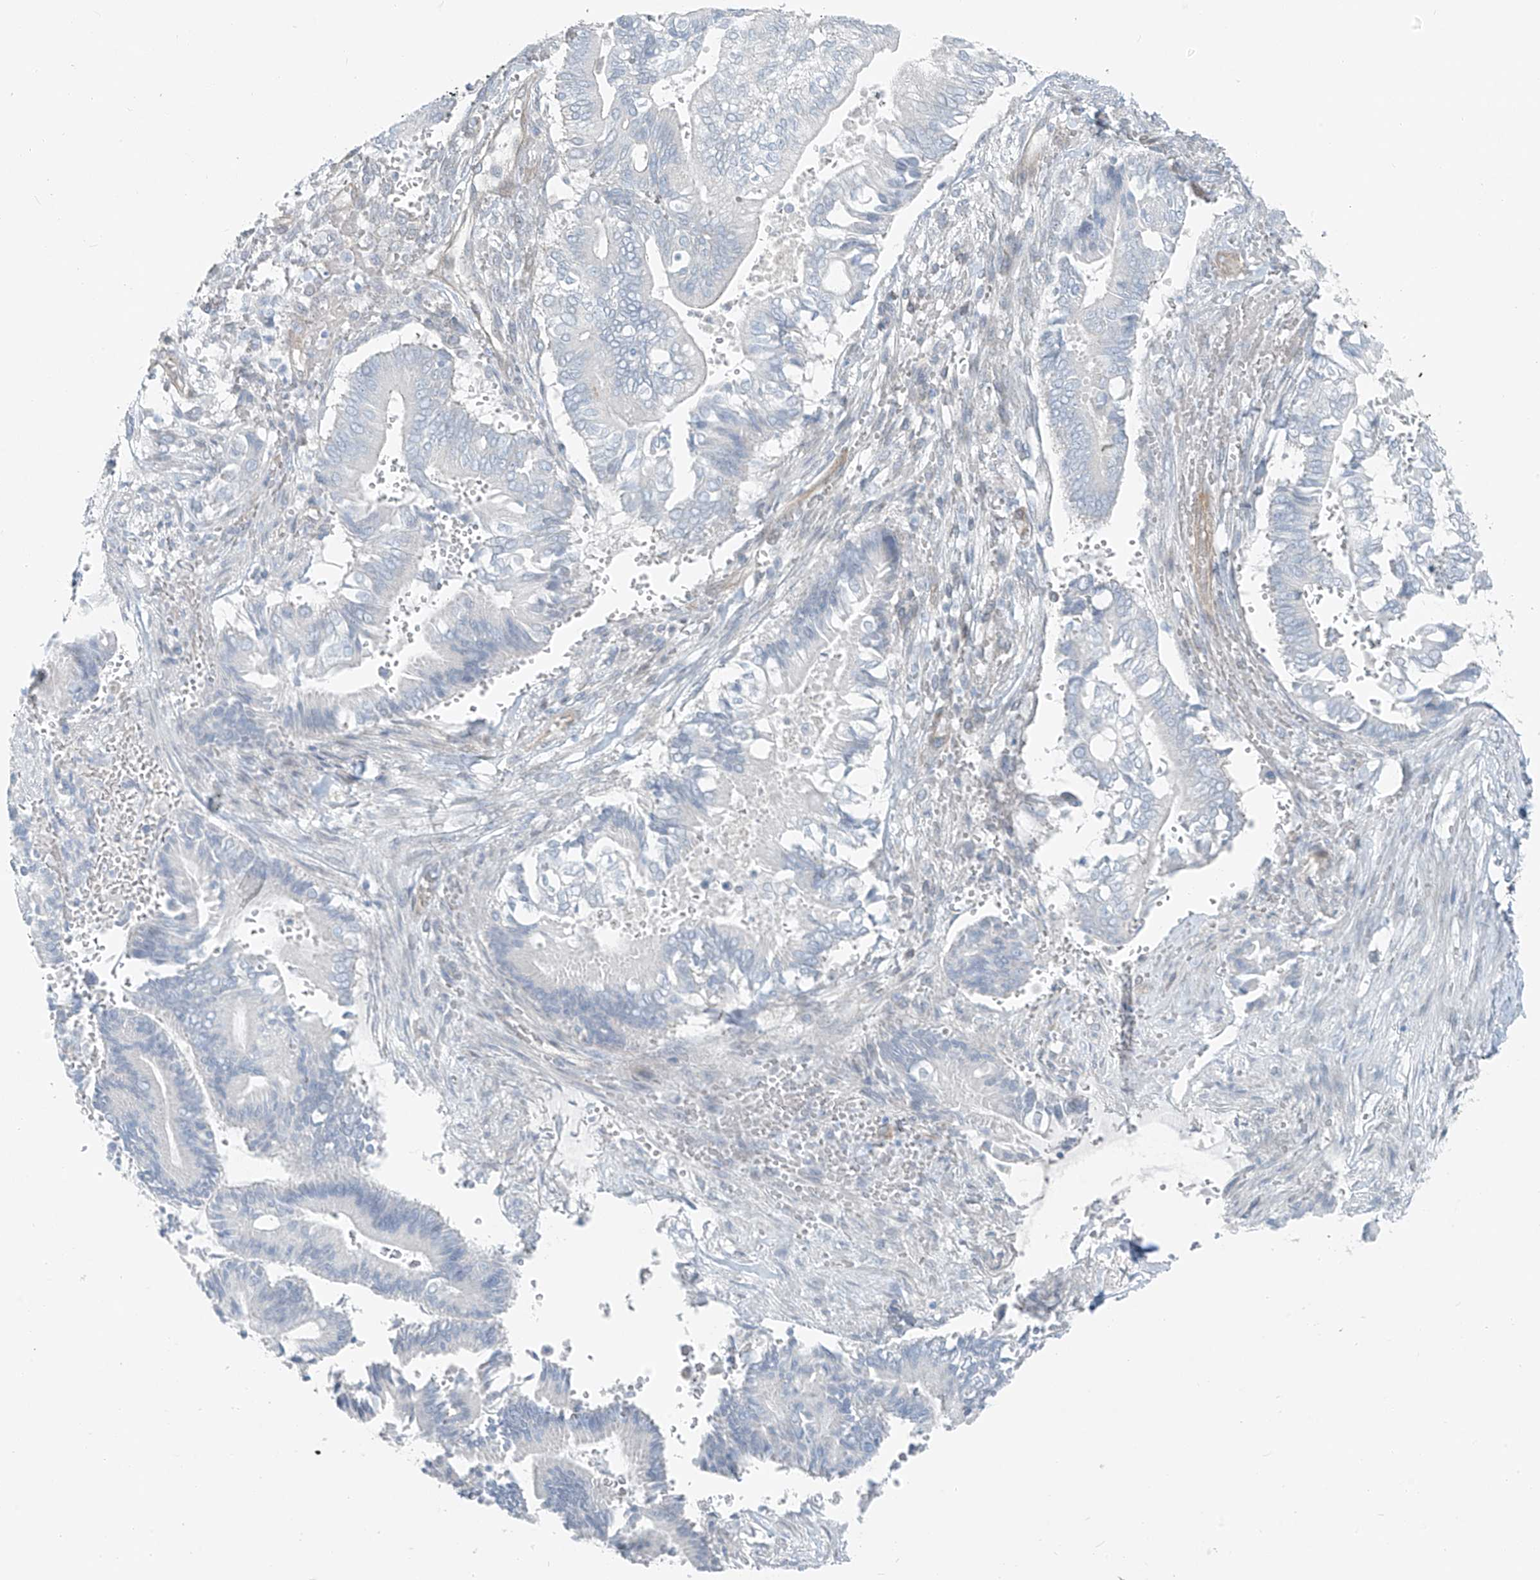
{"staining": {"intensity": "negative", "quantity": "none", "location": "none"}, "tissue": "pancreatic cancer", "cell_type": "Tumor cells", "image_type": "cancer", "snomed": [{"axis": "morphology", "description": "Adenocarcinoma, NOS"}, {"axis": "topography", "description": "Pancreas"}], "caption": "Adenocarcinoma (pancreatic) was stained to show a protein in brown. There is no significant staining in tumor cells. (Immunohistochemistry (ihc), brightfield microscopy, high magnification).", "gene": "TNS2", "patient": {"sex": "male", "age": 68}}